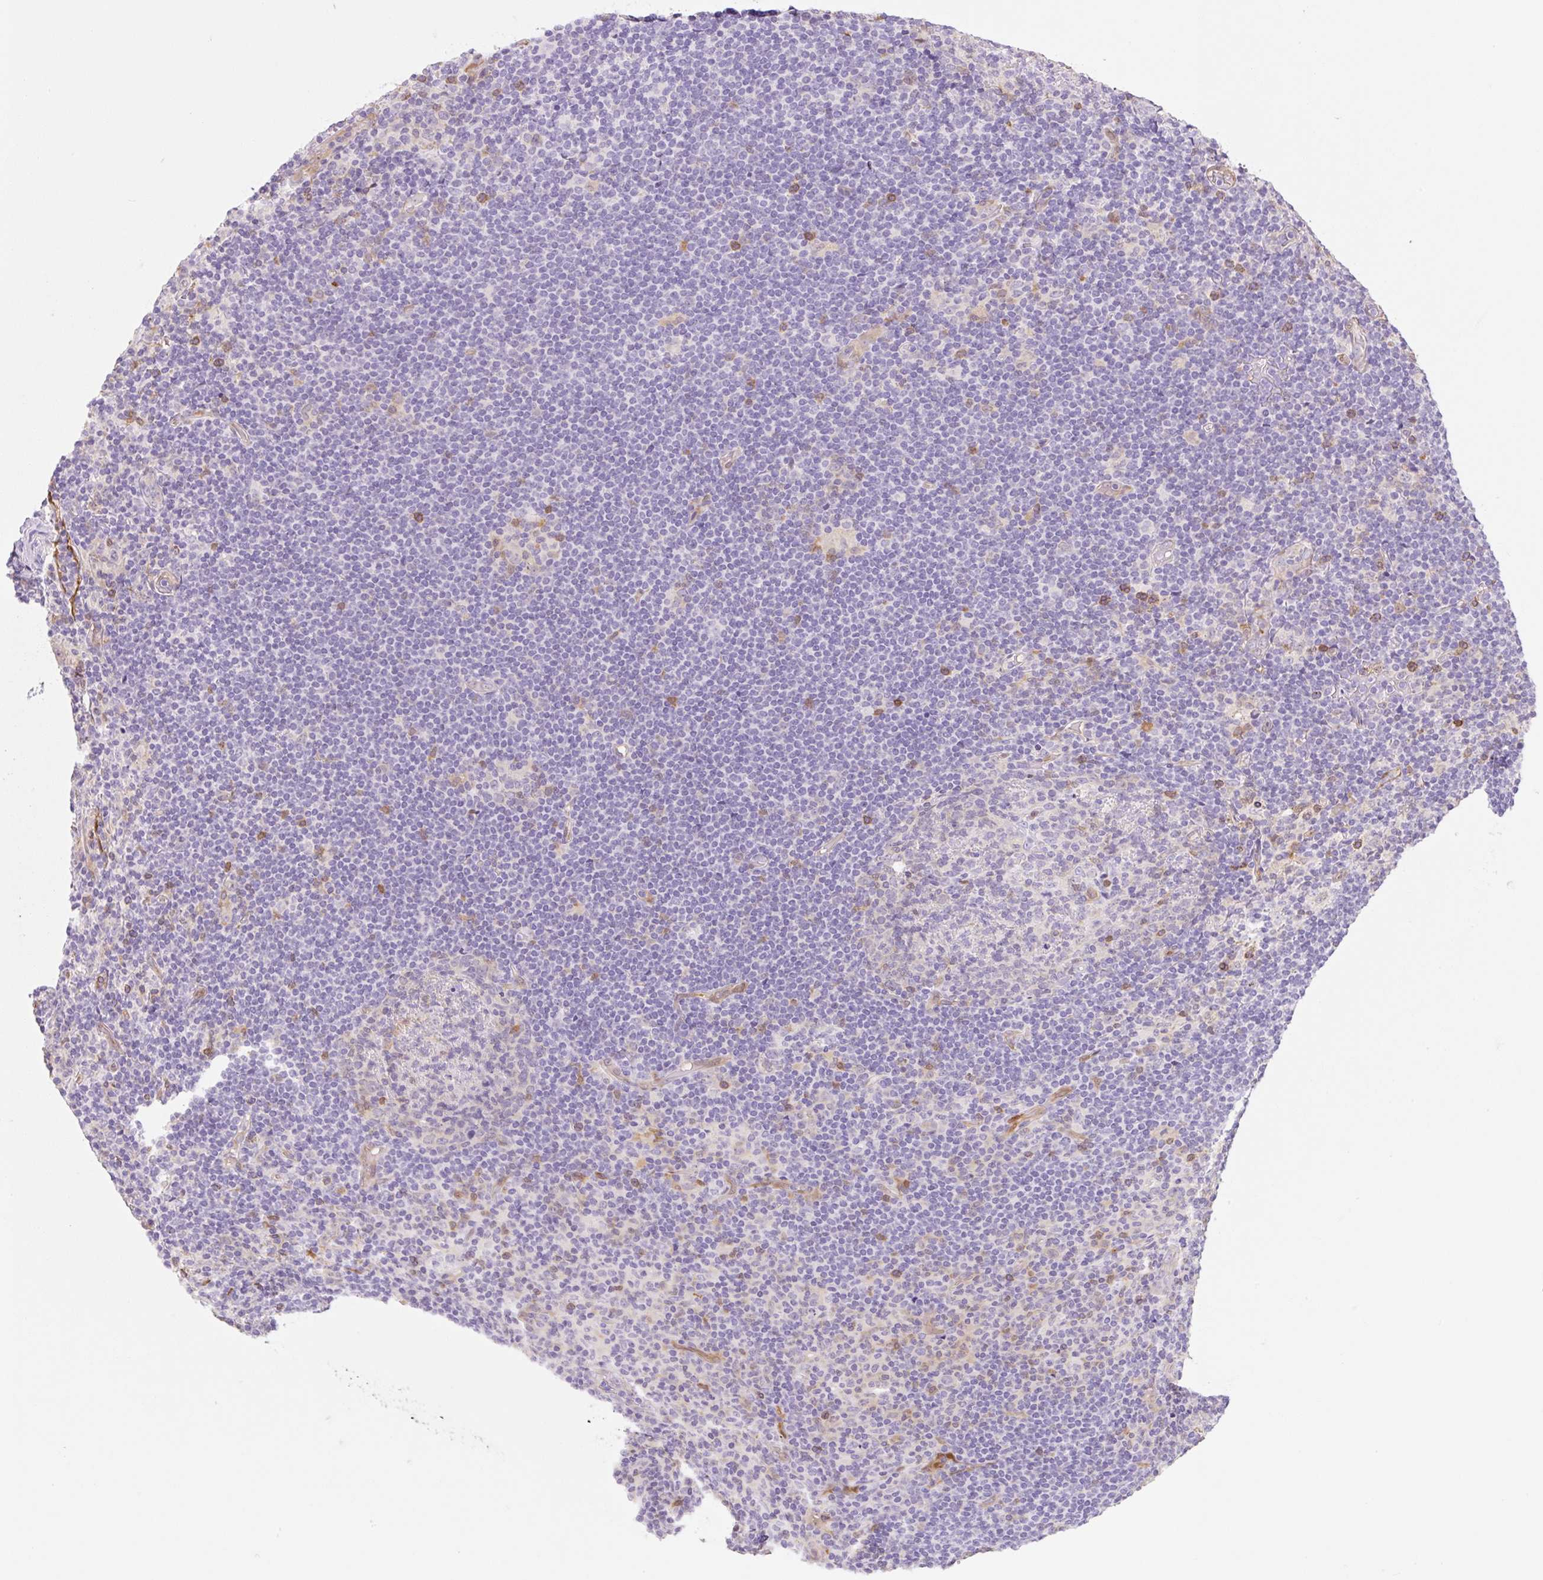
{"staining": {"intensity": "negative", "quantity": "none", "location": "none"}, "tissue": "lymphoma", "cell_type": "Tumor cells", "image_type": "cancer", "snomed": [{"axis": "morphology", "description": "Hodgkin's disease, NOS"}, {"axis": "topography", "description": "Lymph node"}], "caption": "This image is of Hodgkin's disease stained with immunohistochemistry (IHC) to label a protein in brown with the nuclei are counter-stained blue. There is no staining in tumor cells. (DAB (3,3'-diaminobenzidine) immunohistochemistry (IHC) with hematoxylin counter stain).", "gene": "FABP5", "patient": {"sex": "female", "age": 57}}